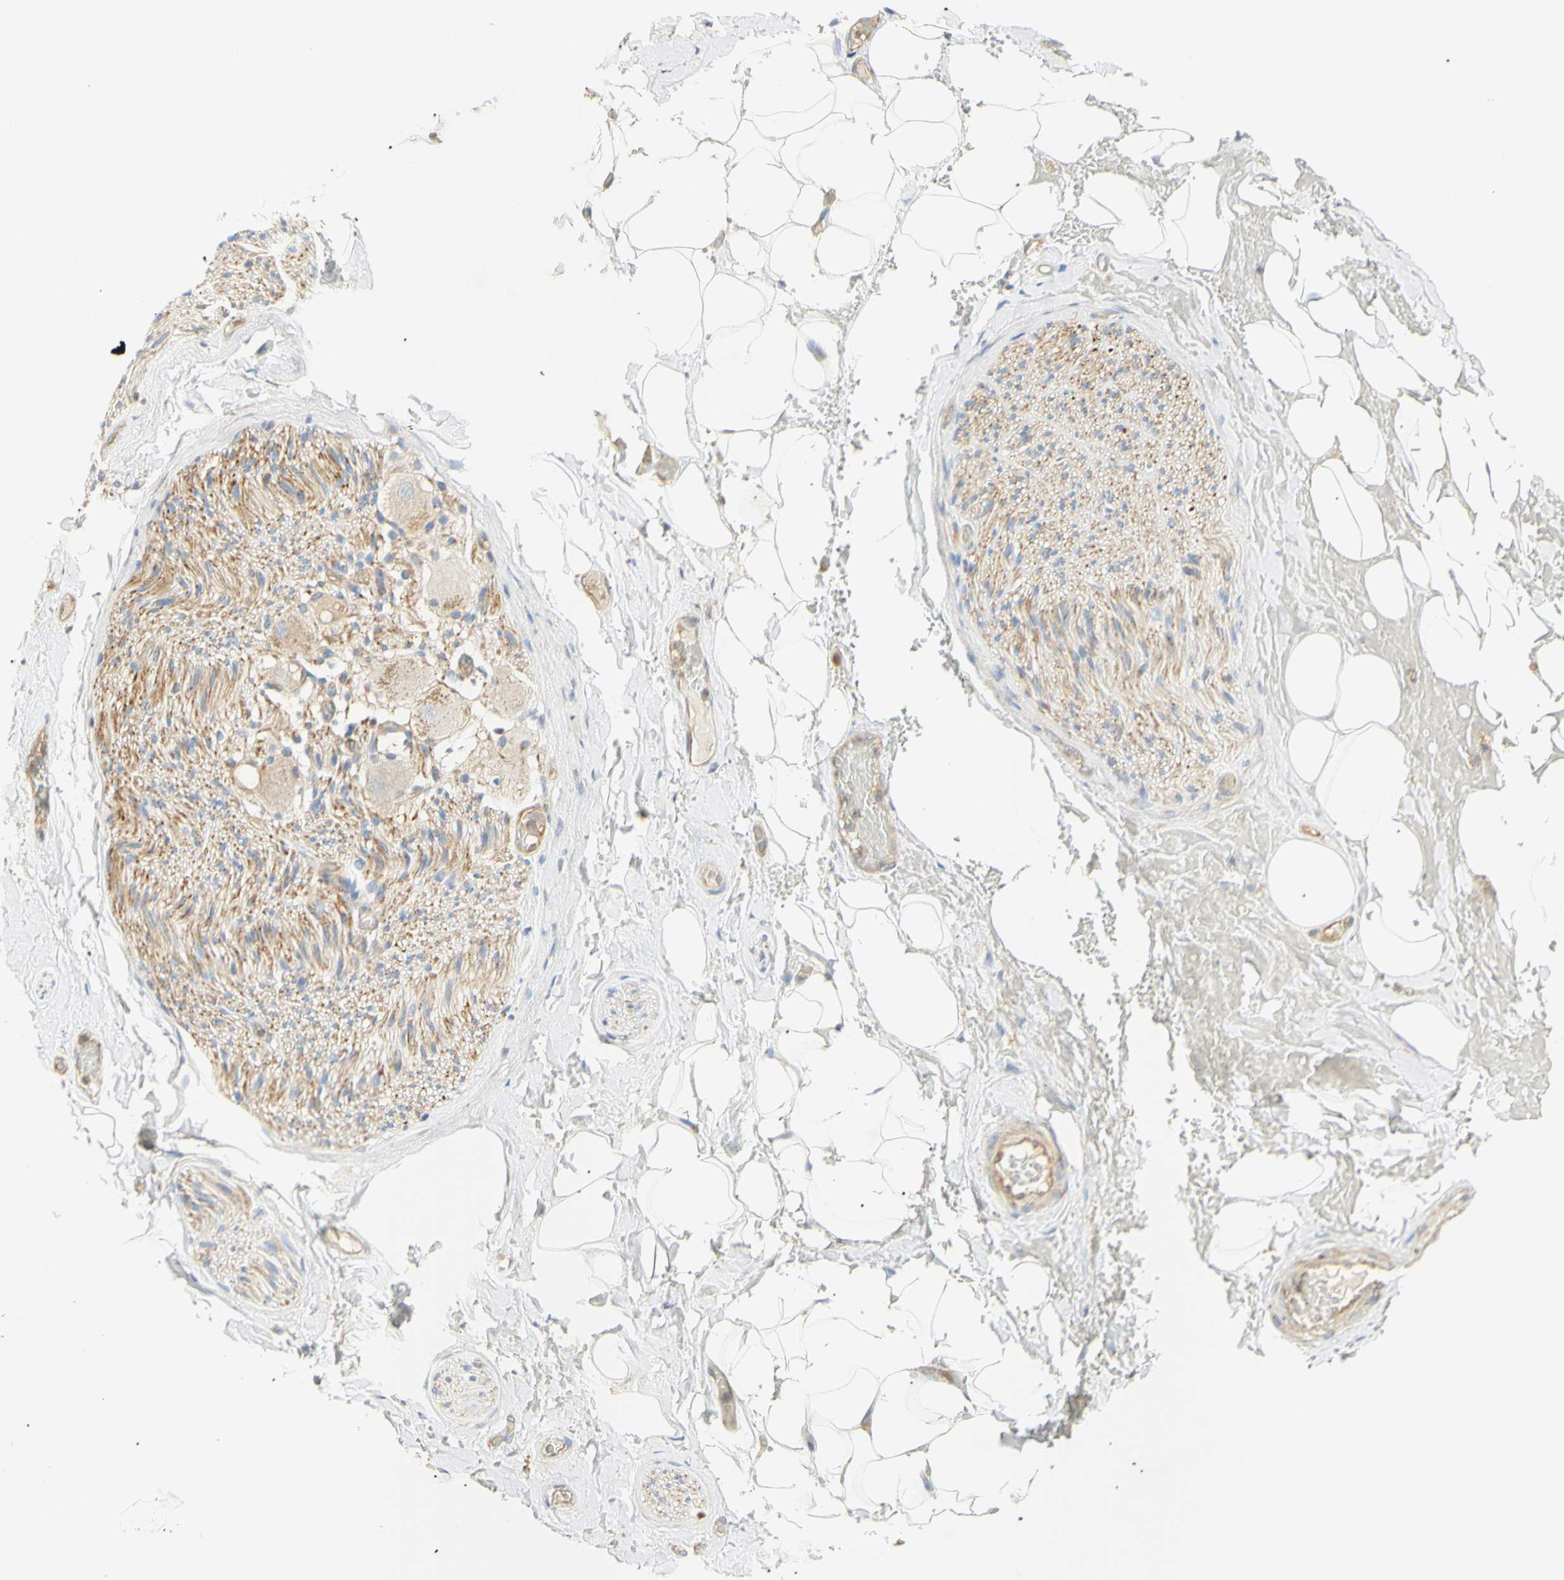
{"staining": {"intensity": "negative", "quantity": "none", "location": "none"}, "tissue": "adipose tissue", "cell_type": "Adipocytes", "image_type": "normal", "snomed": [{"axis": "morphology", "description": "Normal tissue, NOS"}, {"axis": "topography", "description": "Peripheral nerve tissue"}], "caption": "An IHC micrograph of normal adipose tissue is shown. There is no staining in adipocytes of adipose tissue. Brightfield microscopy of IHC stained with DAB (3,3'-diaminobenzidine) (brown) and hematoxylin (blue), captured at high magnification.", "gene": "KCNE4", "patient": {"sex": "male", "age": 70}}